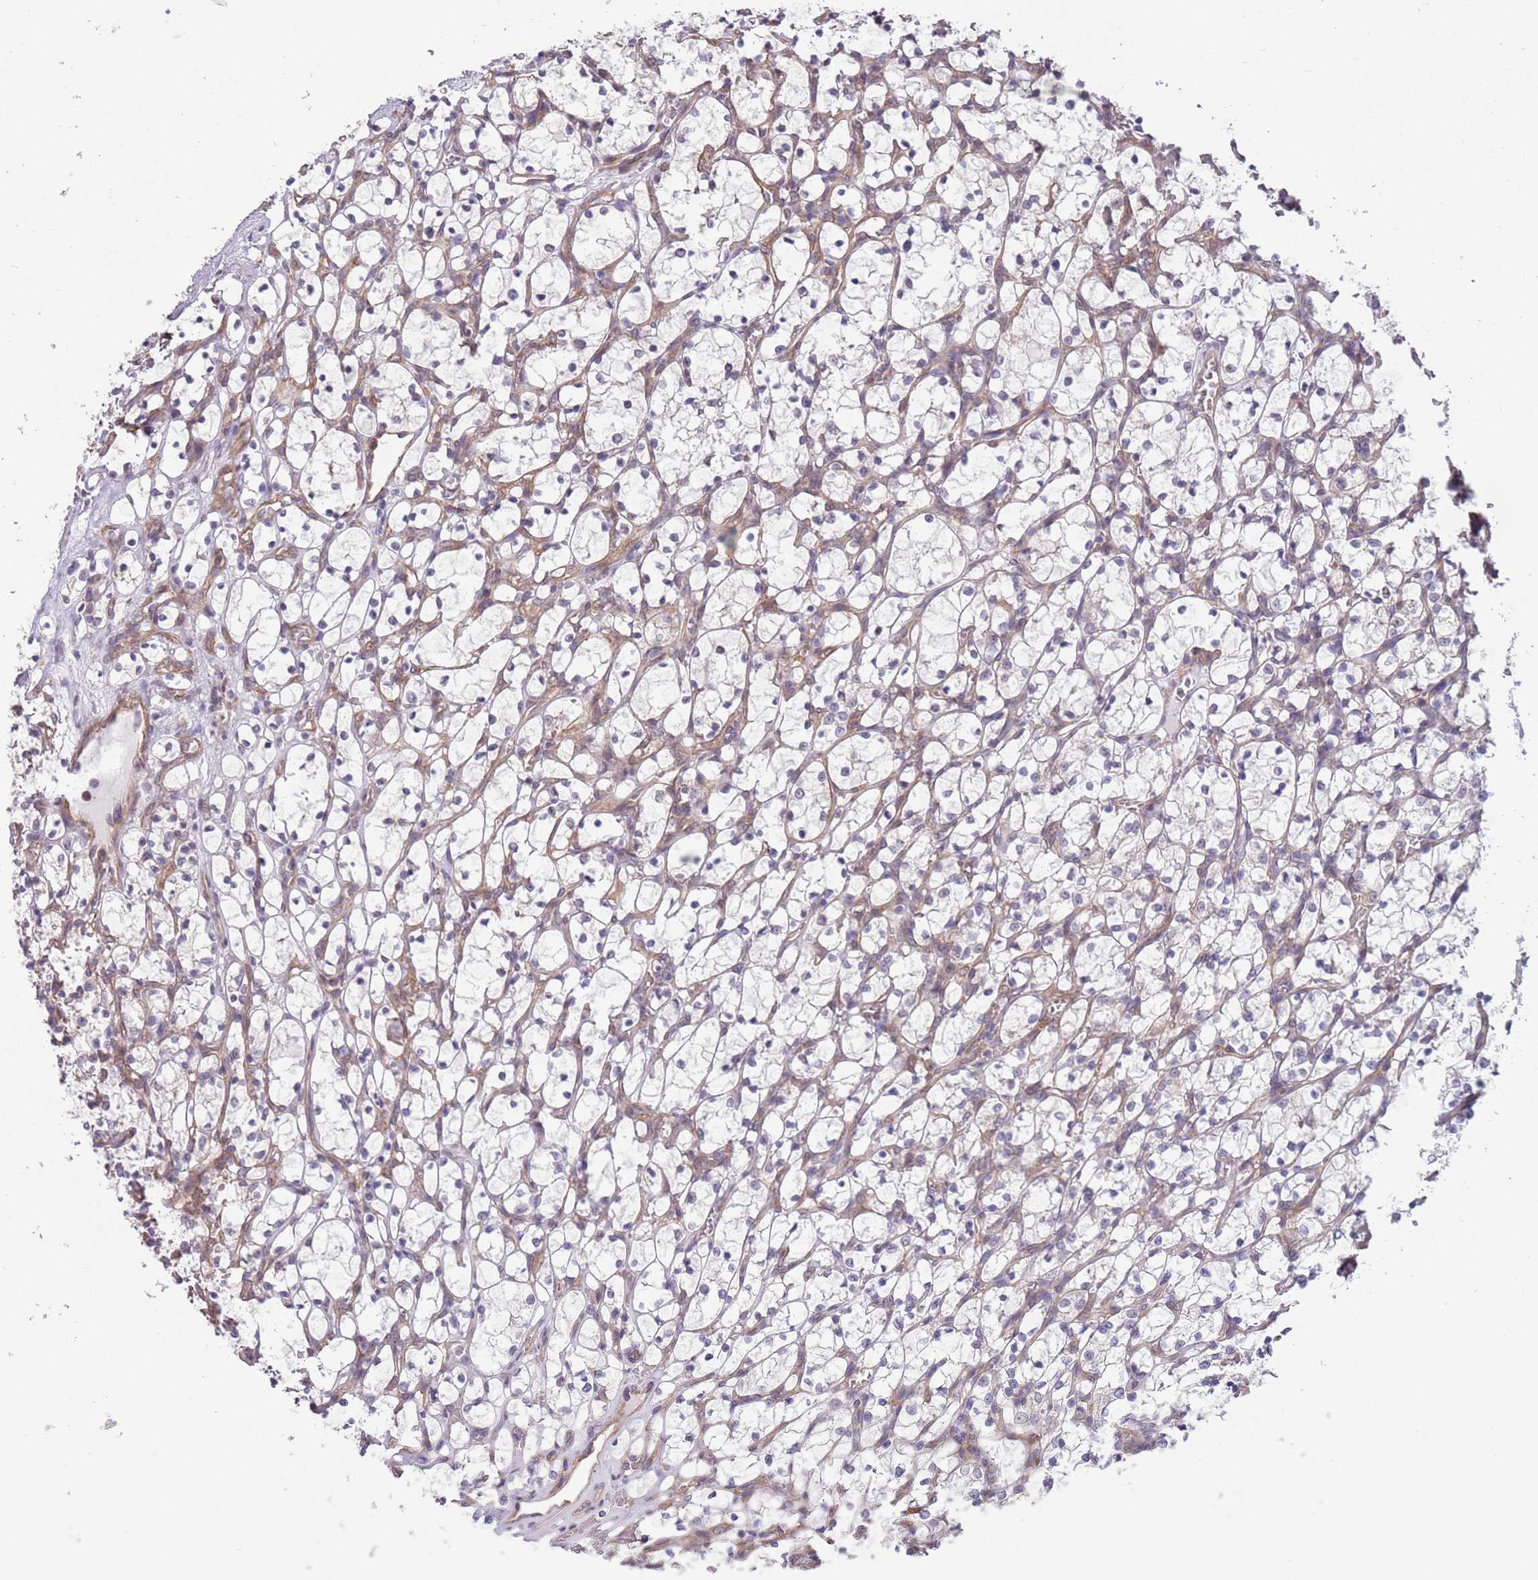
{"staining": {"intensity": "negative", "quantity": "none", "location": "none"}, "tissue": "renal cancer", "cell_type": "Tumor cells", "image_type": "cancer", "snomed": [{"axis": "morphology", "description": "Adenocarcinoma, NOS"}, {"axis": "topography", "description": "Kidney"}], "caption": "IHC of renal cancer exhibits no expression in tumor cells.", "gene": "CREBZF", "patient": {"sex": "female", "age": 69}}